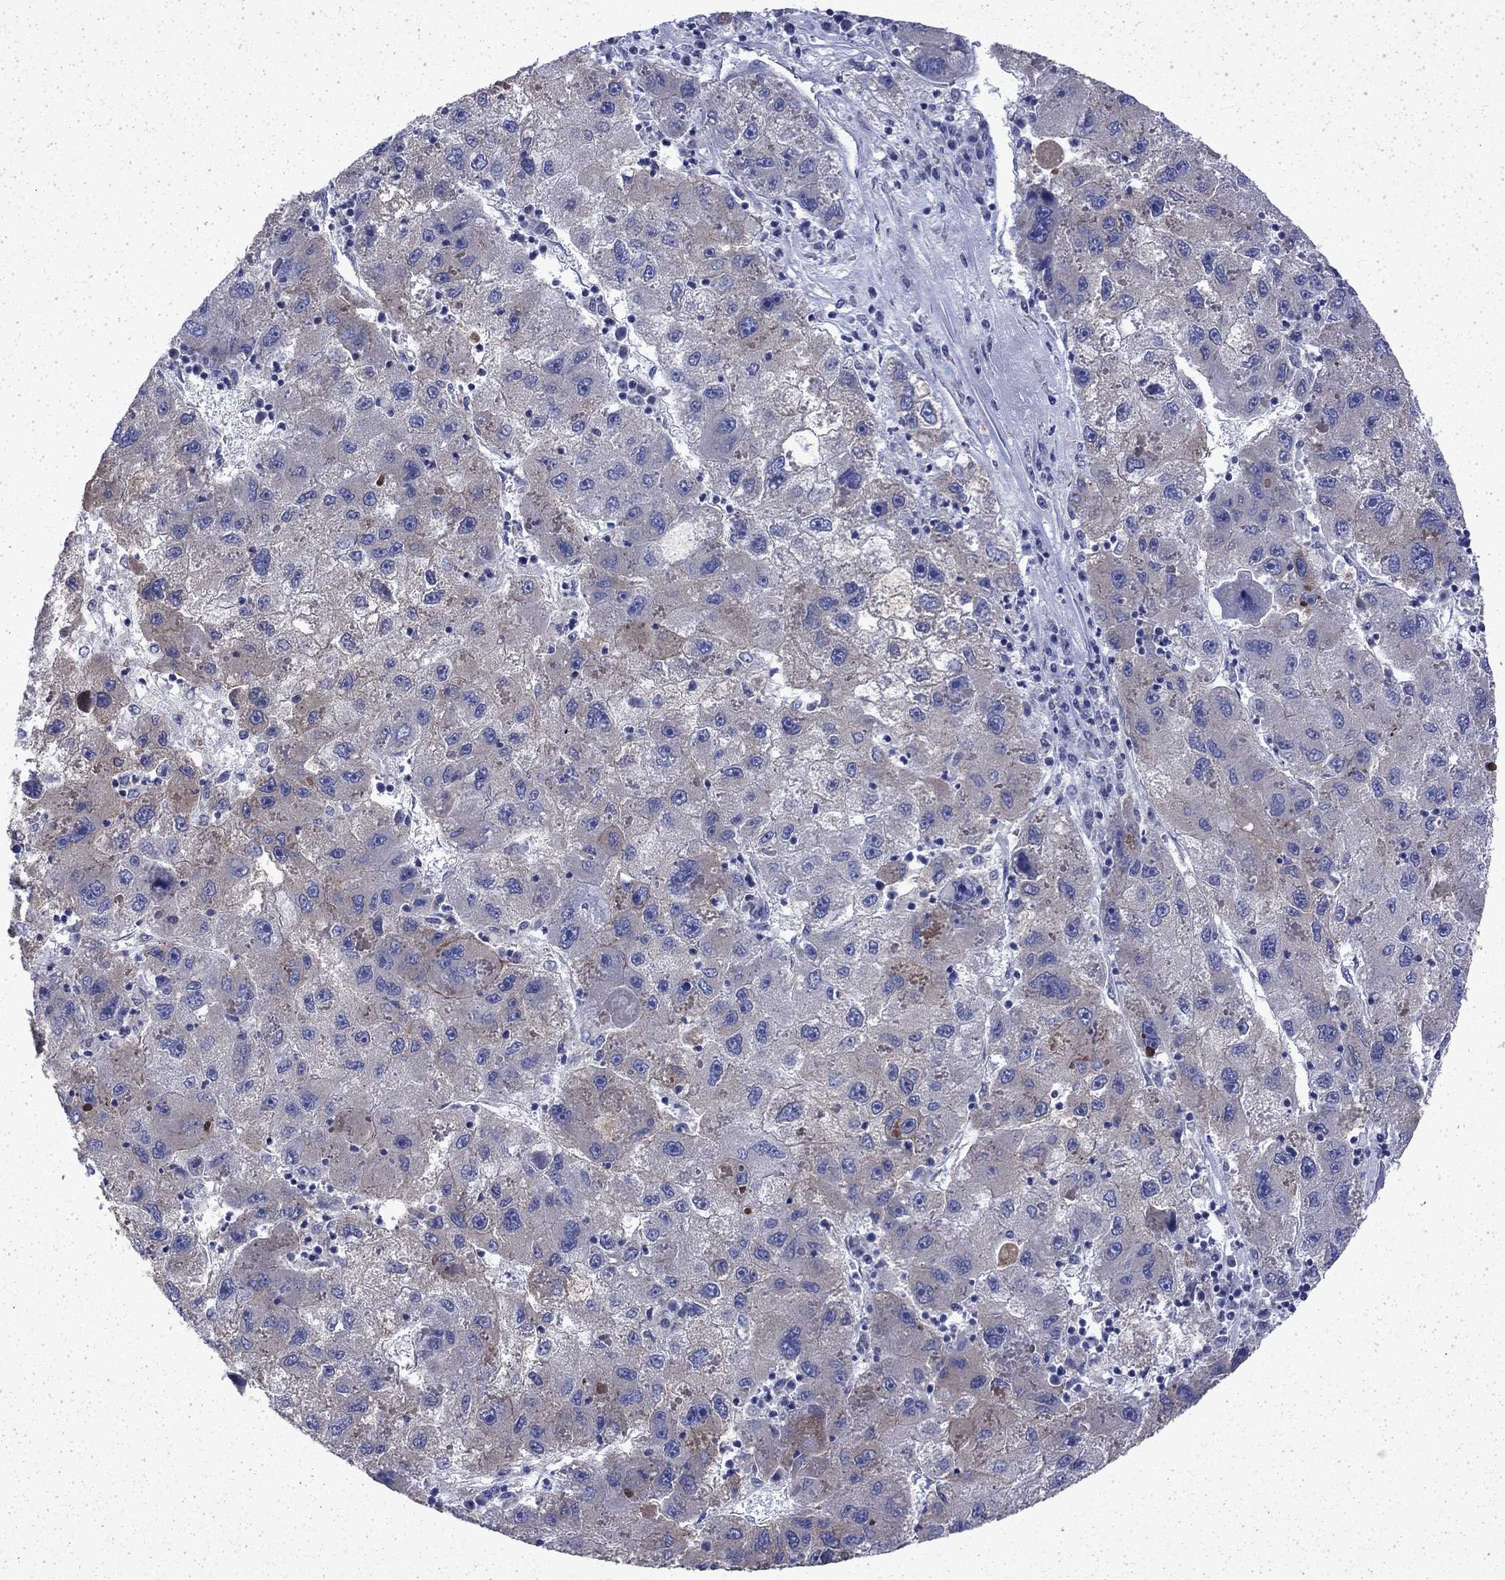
{"staining": {"intensity": "weak", "quantity": "<25%", "location": "cytoplasmic/membranous"}, "tissue": "liver cancer", "cell_type": "Tumor cells", "image_type": "cancer", "snomed": [{"axis": "morphology", "description": "Carcinoma, Hepatocellular, NOS"}, {"axis": "topography", "description": "Liver"}], "caption": "A histopathology image of liver hepatocellular carcinoma stained for a protein reveals no brown staining in tumor cells.", "gene": "DTNA", "patient": {"sex": "male", "age": 75}}